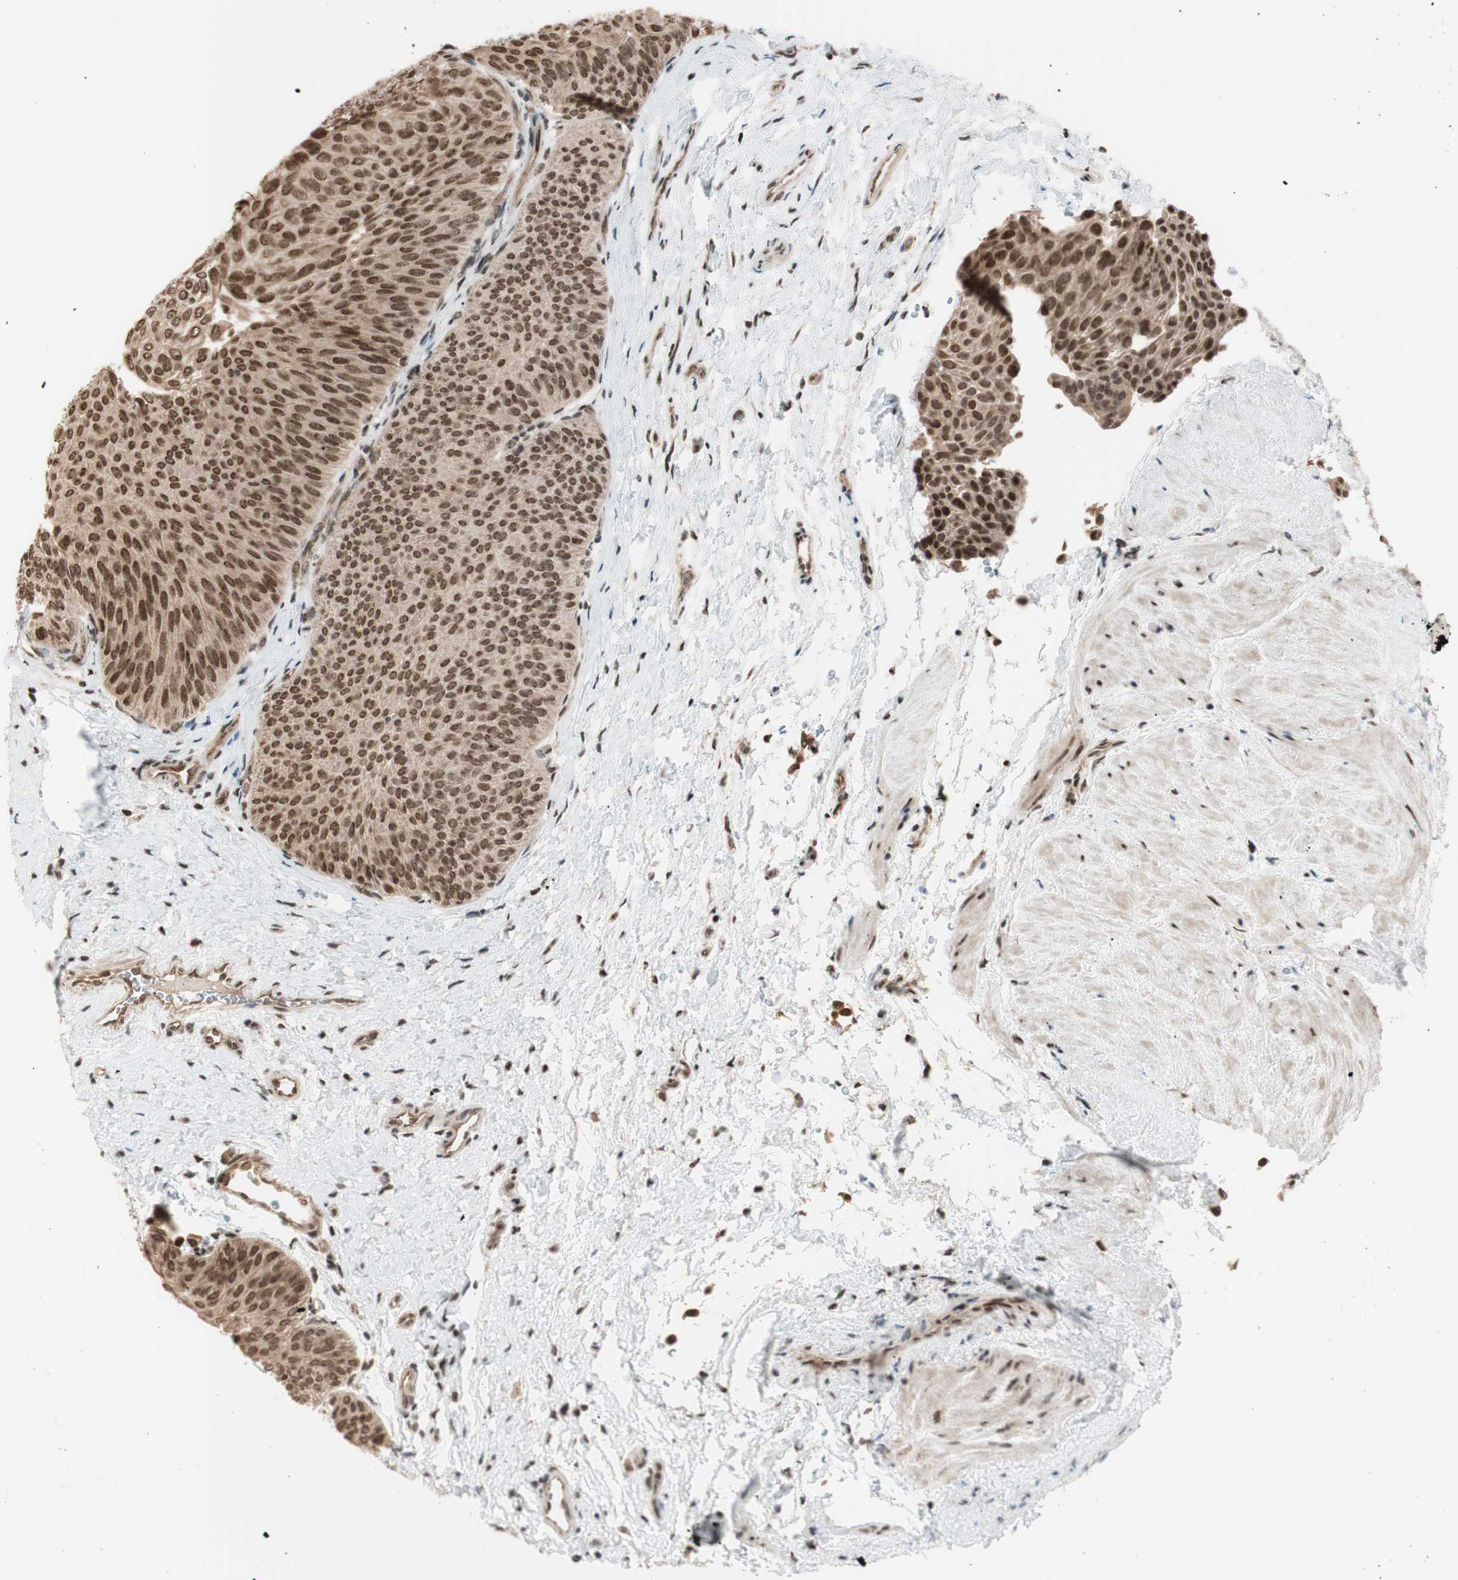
{"staining": {"intensity": "moderate", "quantity": ">75%", "location": "nuclear"}, "tissue": "urothelial cancer", "cell_type": "Tumor cells", "image_type": "cancer", "snomed": [{"axis": "morphology", "description": "Urothelial carcinoma, Low grade"}, {"axis": "topography", "description": "Urinary bladder"}], "caption": "An image showing moderate nuclear positivity in about >75% of tumor cells in low-grade urothelial carcinoma, as visualized by brown immunohistochemical staining.", "gene": "SUFU", "patient": {"sex": "female", "age": 60}}